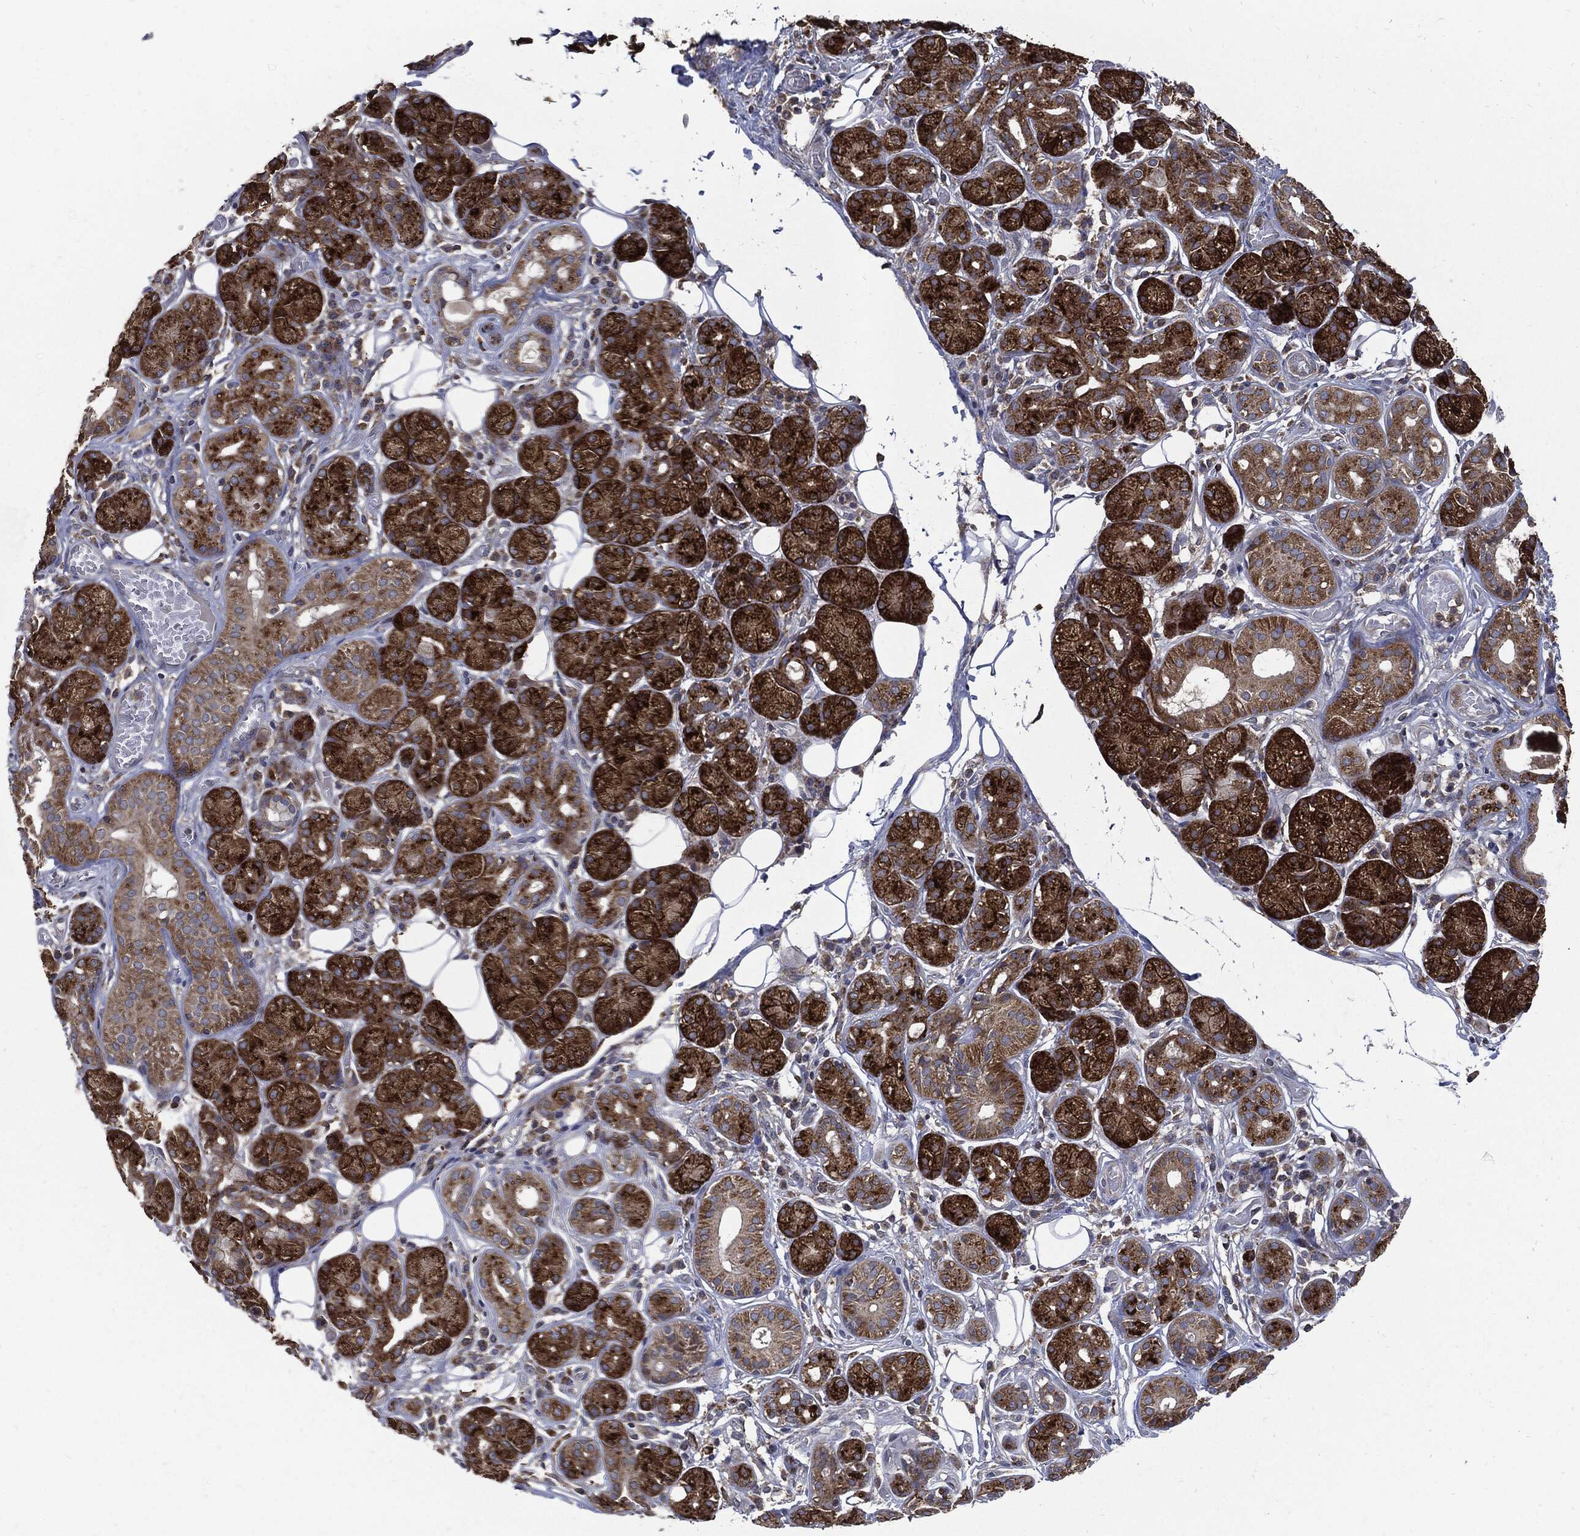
{"staining": {"intensity": "strong", "quantity": ">75%", "location": "cytoplasmic/membranous"}, "tissue": "salivary gland", "cell_type": "Glandular cells", "image_type": "normal", "snomed": [{"axis": "morphology", "description": "Normal tissue, NOS"}, {"axis": "topography", "description": "Salivary gland"}], "caption": "The immunohistochemical stain labels strong cytoplasmic/membranous staining in glandular cells of benign salivary gland.", "gene": "SLC31A2", "patient": {"sex": "male", "age": 71}}